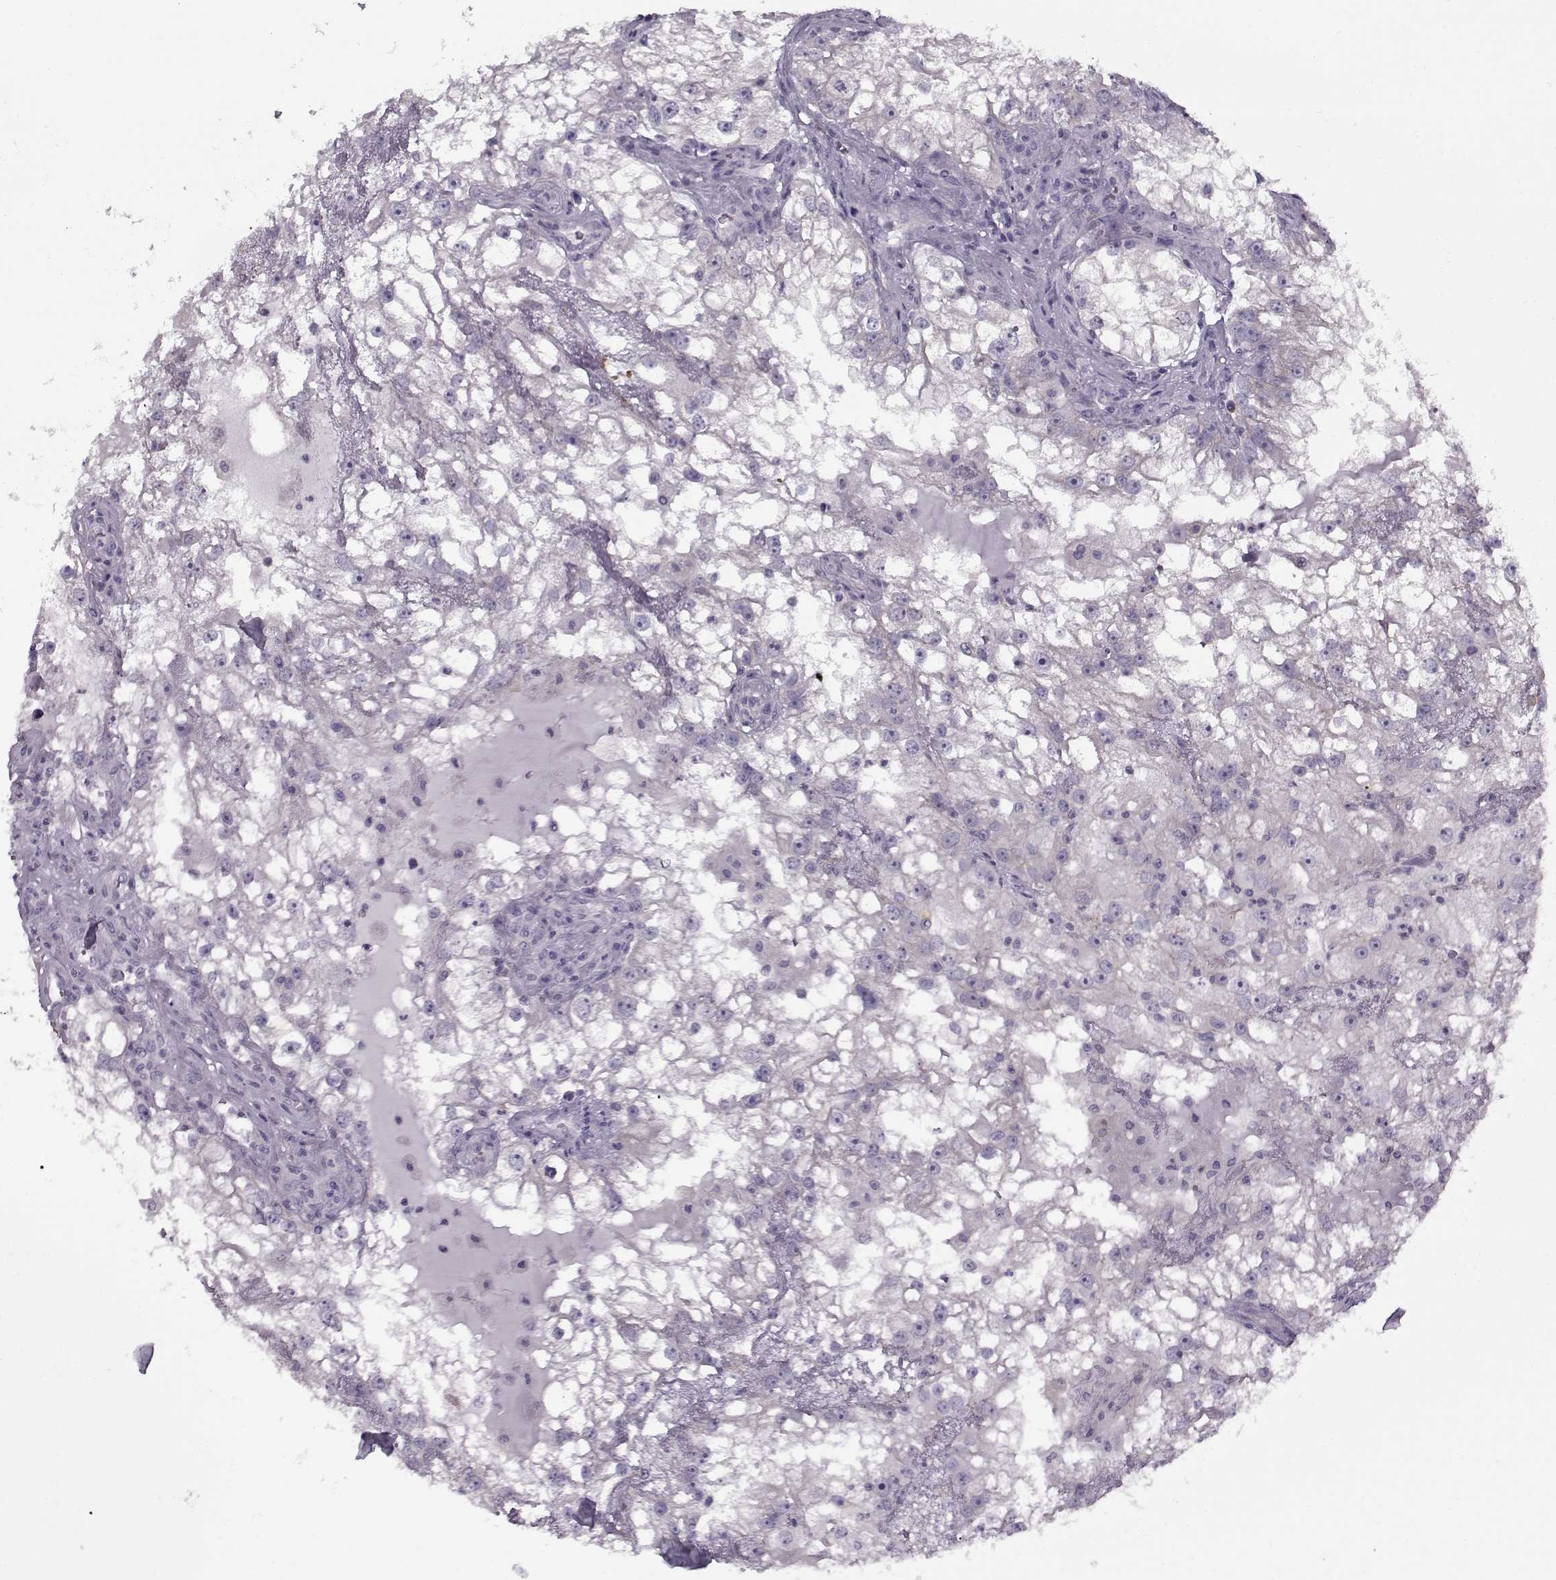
{"staining": {"intensity": "negative", "quantity": "none", "location": "none"}, "tissue": "renal cancer", "cell_type": "Tumor cells", "image_type": "cancer", "snomed": [{"axis": "morphology", "description": "Adenocarcinoma, NOS"}, {"axis": "topography", "description": "Kidney"}], "caption": "Tumor cells show no significant protein staining in renal cancer.", "gene": "PP2D1", "patient": {"sex": "male", "age": 59}}